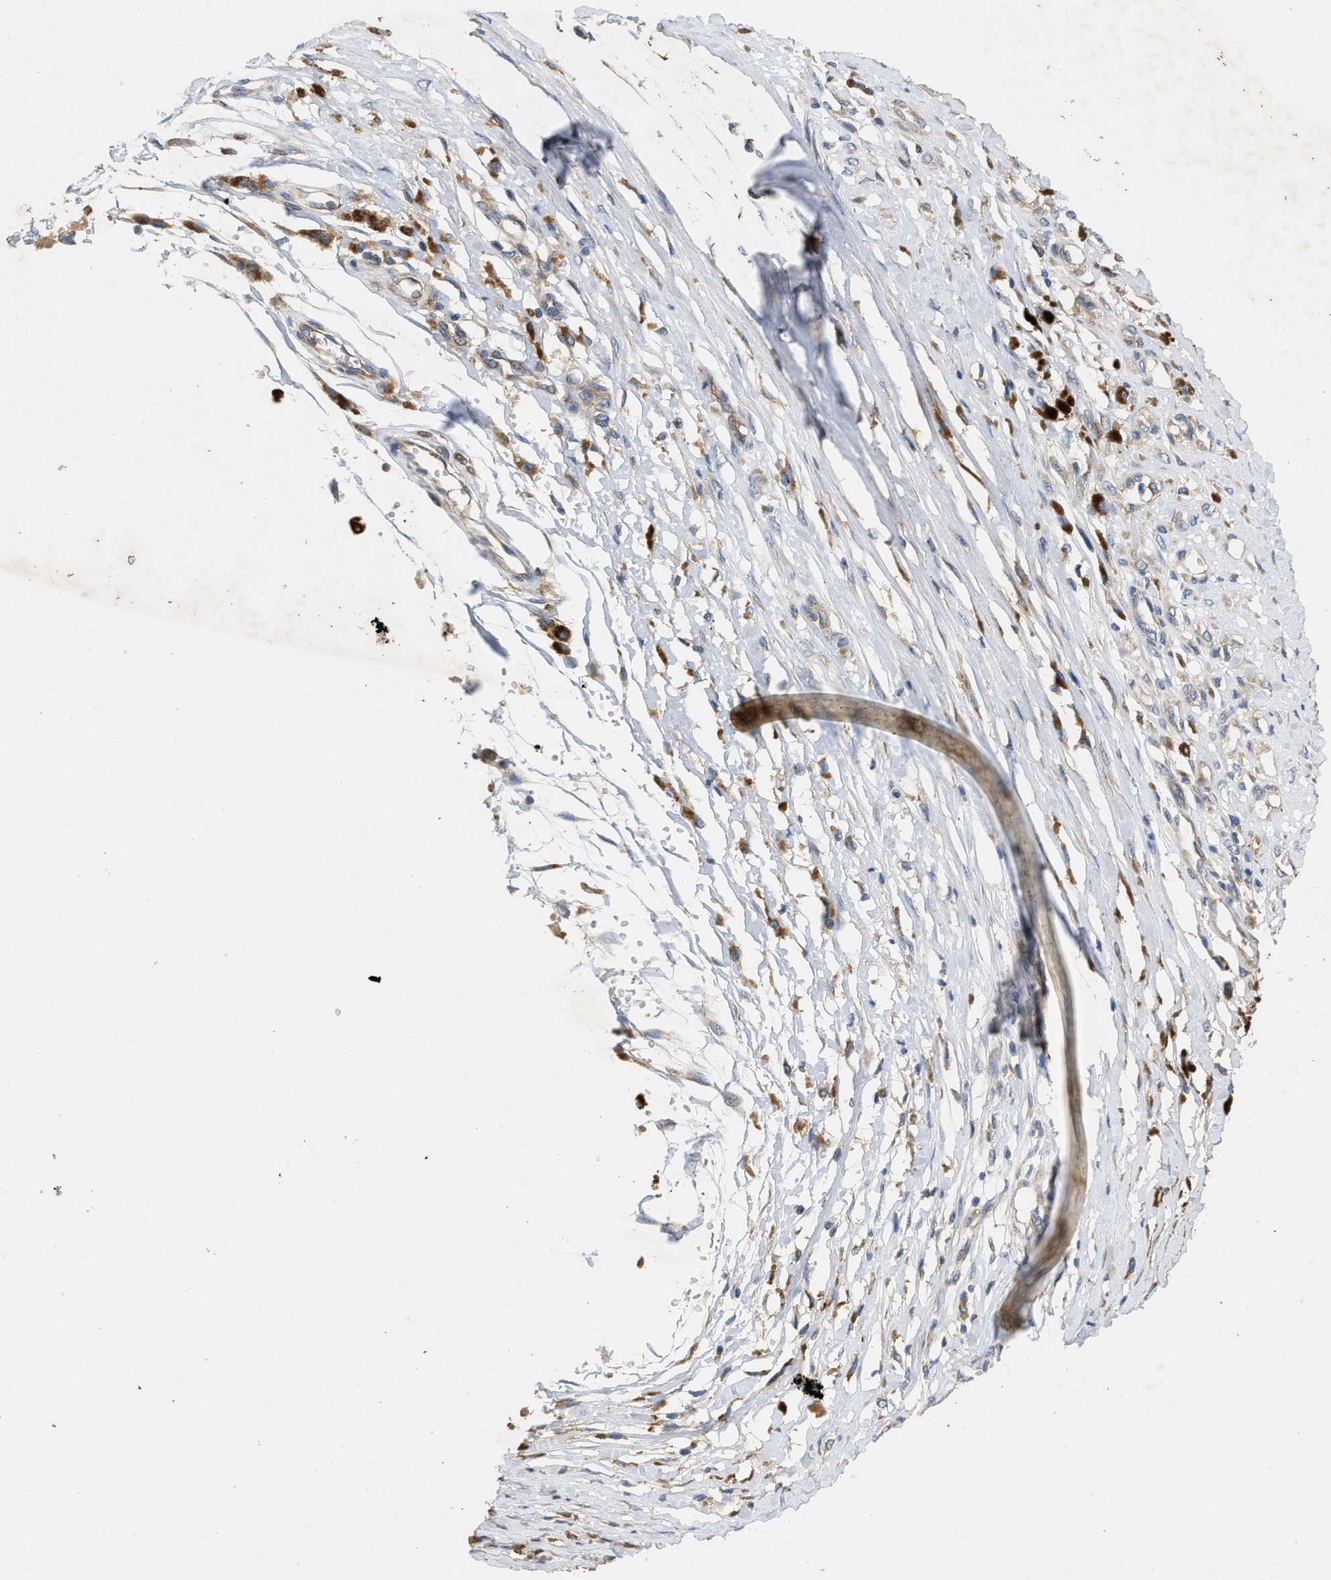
{"staining": {"intensity": "weak", "quantity": ">75%", "location": "cytoplasmic/membranous"}, "tissue": "melanoma", "cell_type": "Tumor cells", "image_type": "cancer", "snomed": [{"axis": "morphology", "description": "Malignant melanoma, Metastatic site"}, {"axis": "topography", "description": "Lymph node"}], "caption": "Protein analysis of malignant melanoma (metastatic site) tissue reveals weak cytoplasmic/membranous positivity in about >75% of tumor cells. The staining is performed using DAB (3,3'-diaminobenzidine) brown chromogen to label protein expression. The nuclei are counter-stained blue using hematoxylin.", "gene": "TMEM131", "patient": {"sex": "male", "age": 59}}